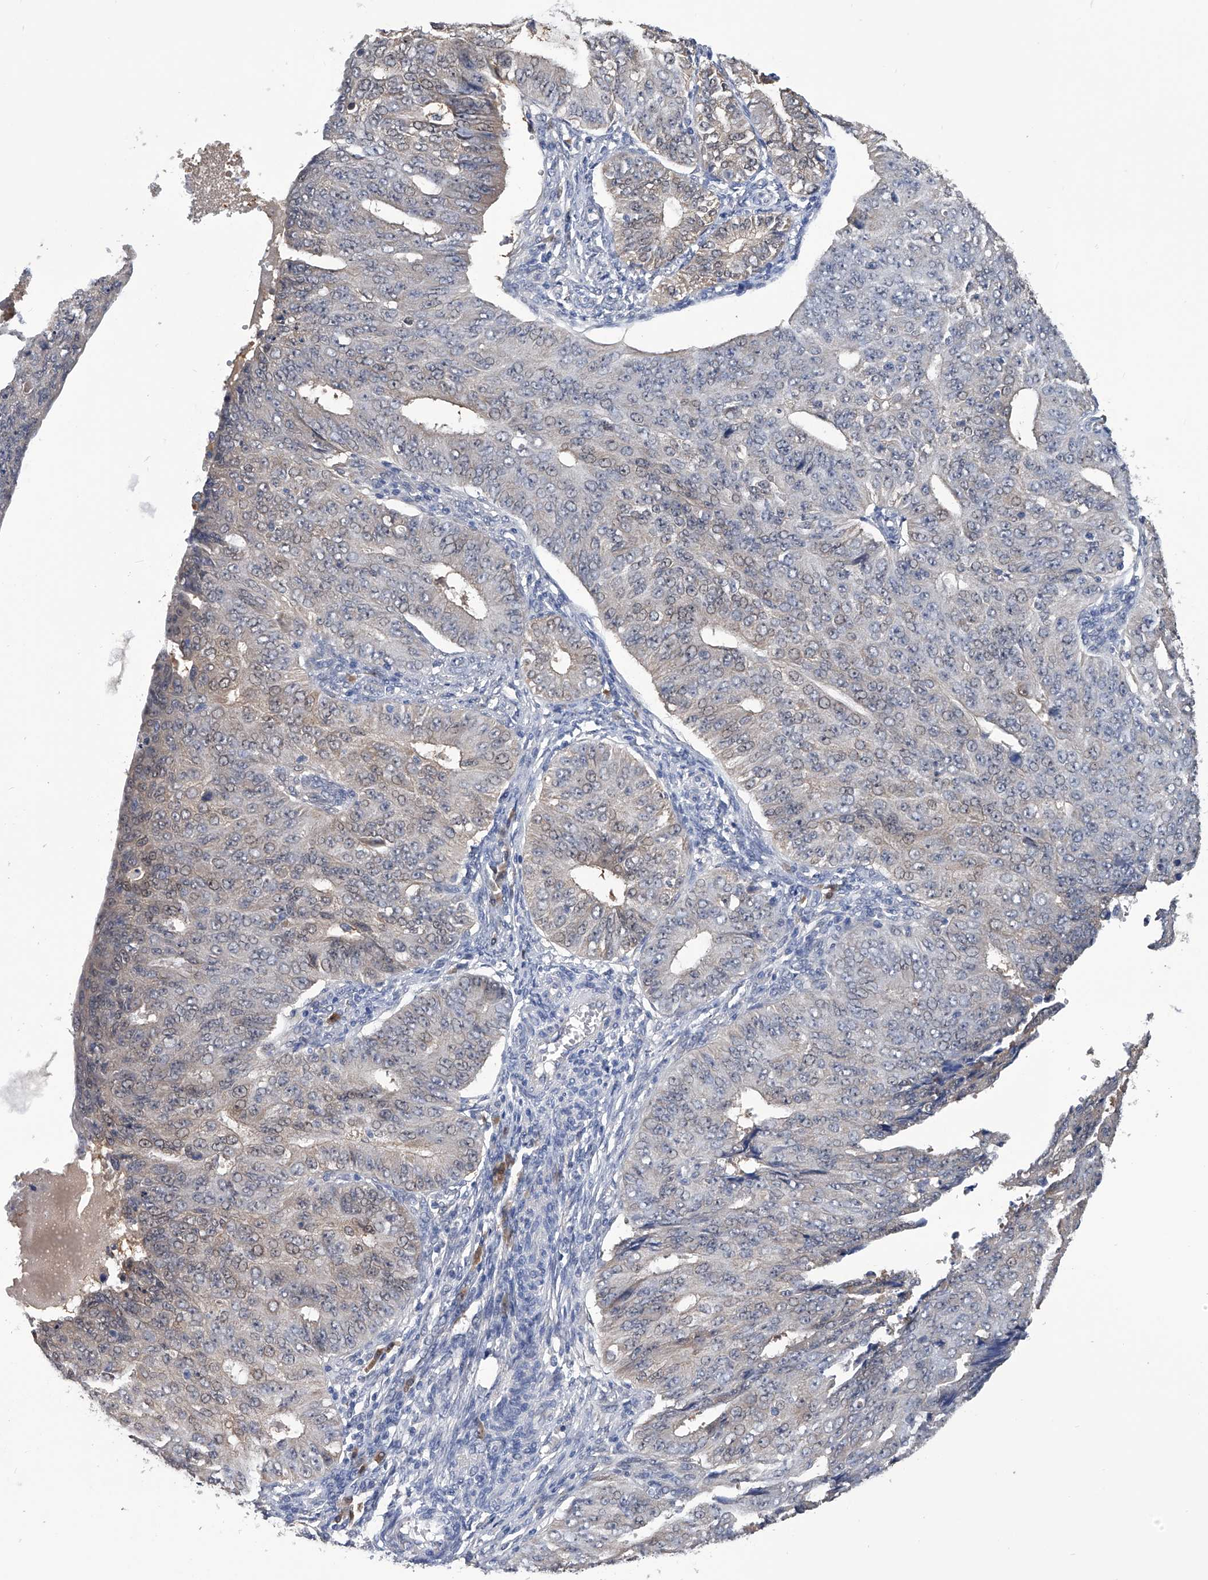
{"staining": {"intensity": "negative", "quantity": "none", "location": "none"}, "tissue": "endometrial cancer", "cell_type": "Tumor cells", "image_type": "cancer", "snomed": [{"axis": "morphology", "description": "Adenocarcinoma, NOS"}, {"axis": "topography", "description": "Endometrium"}], "caption": "Endometrial adenocarcinoma was stained to show a protein in brown. There is no significant staining in tumor cells.", "gene": "PGM3", "patient": {"sex": "female", "age": 32}}